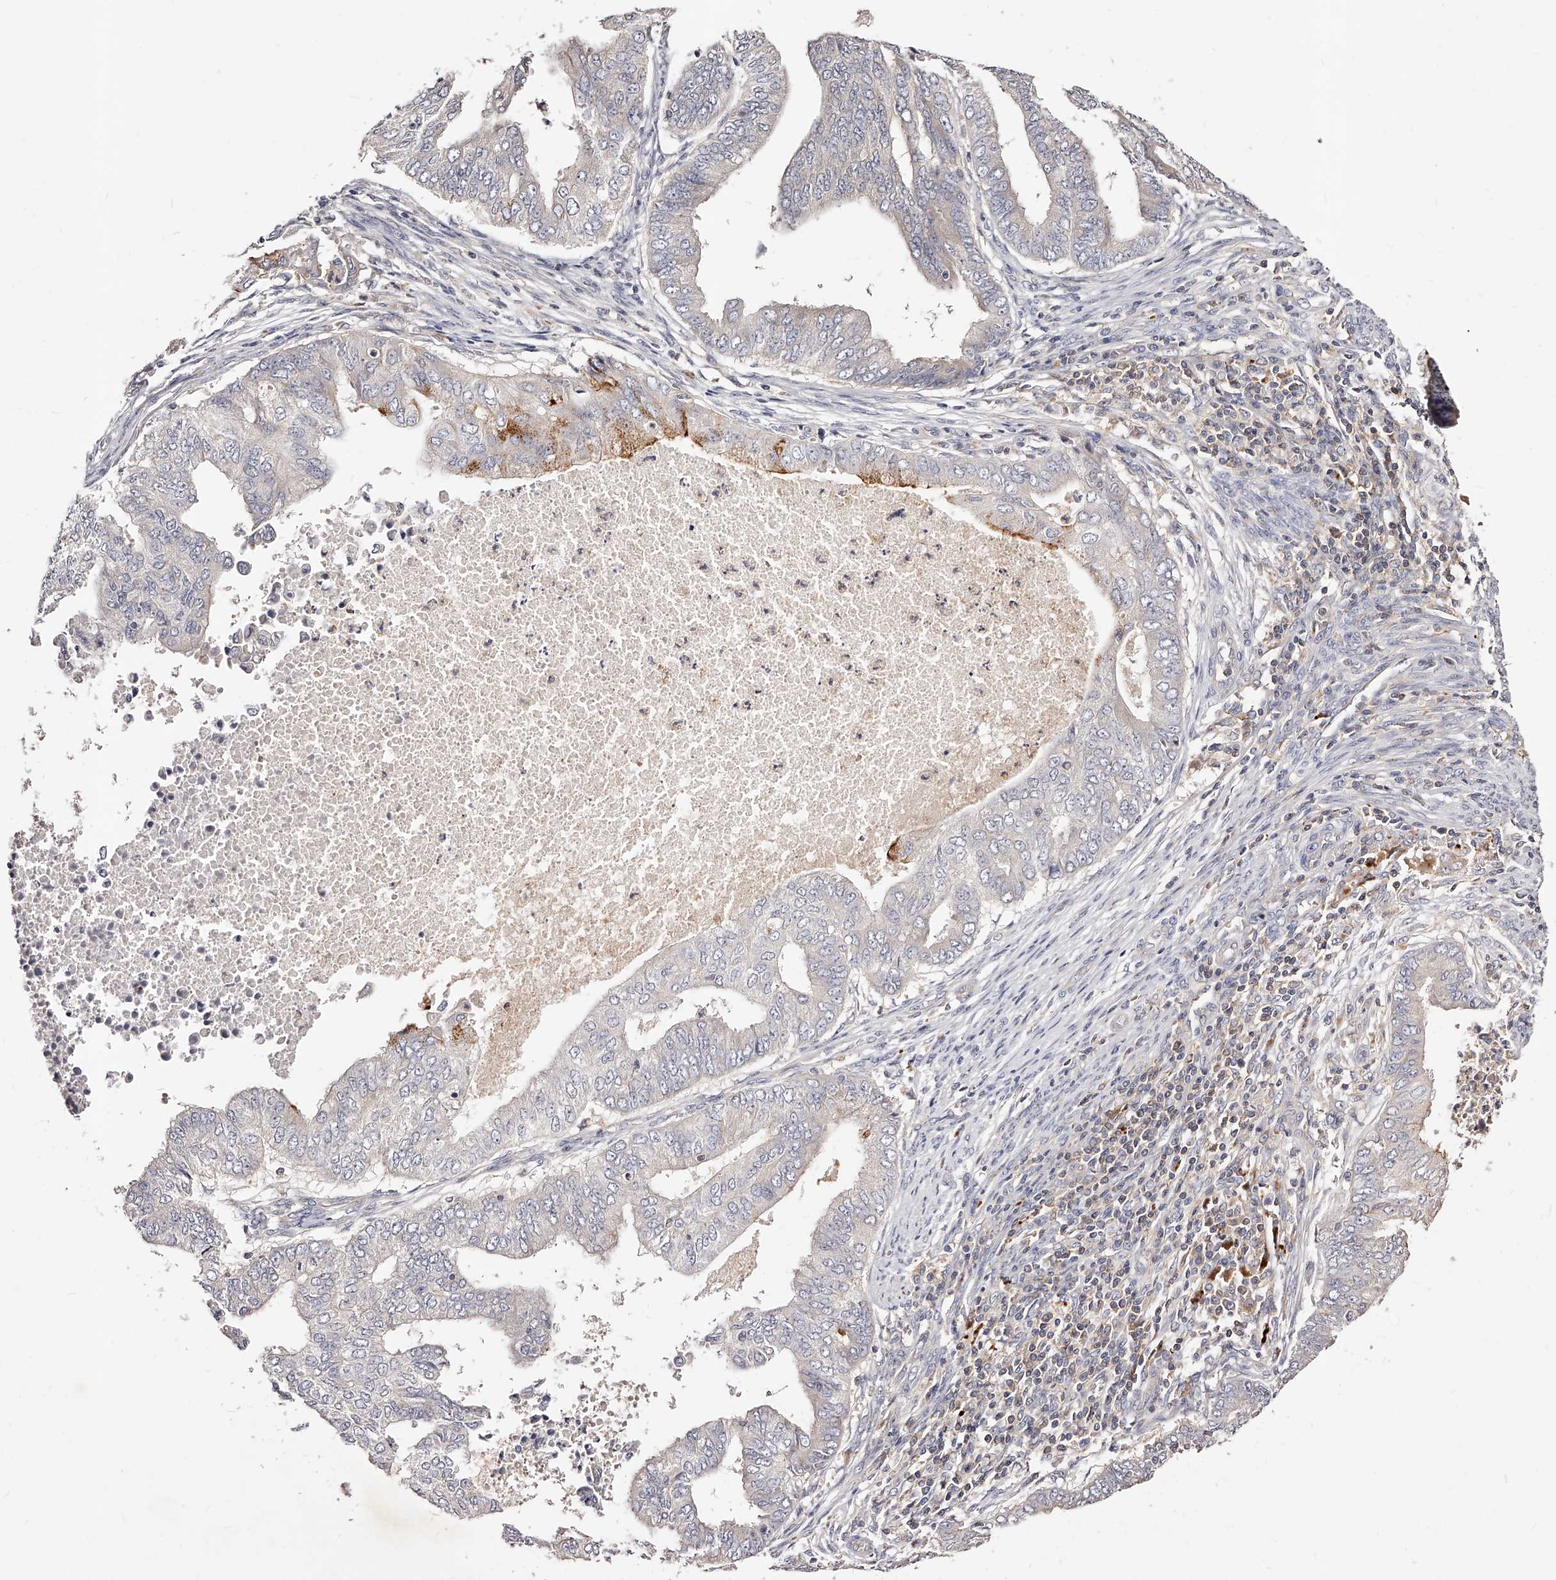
{"staining": {"intensity": "negative", "quantity": "none", "location": "none"}, "tissue": "endometrial cancer", "cell_type": "Tumor cells", "image_type": "cancer", "snomed": [{"axis": "morphology", "description": "Polyp, NOS"}, {"axis": "morphology", "description": "Adenocarcinoma, NOS"}, {"axis": "morphology", "description": "Adenoma, NOS"}, {"axis": "topography", "description": "Endometrium"}], "caption": "Human endometrial adenoma stained for a protein using immunohistochemistry shows no positivity in tumor cells.", "gene": "PHACTR1", "patient": {"sex": "female", "age": 79}}